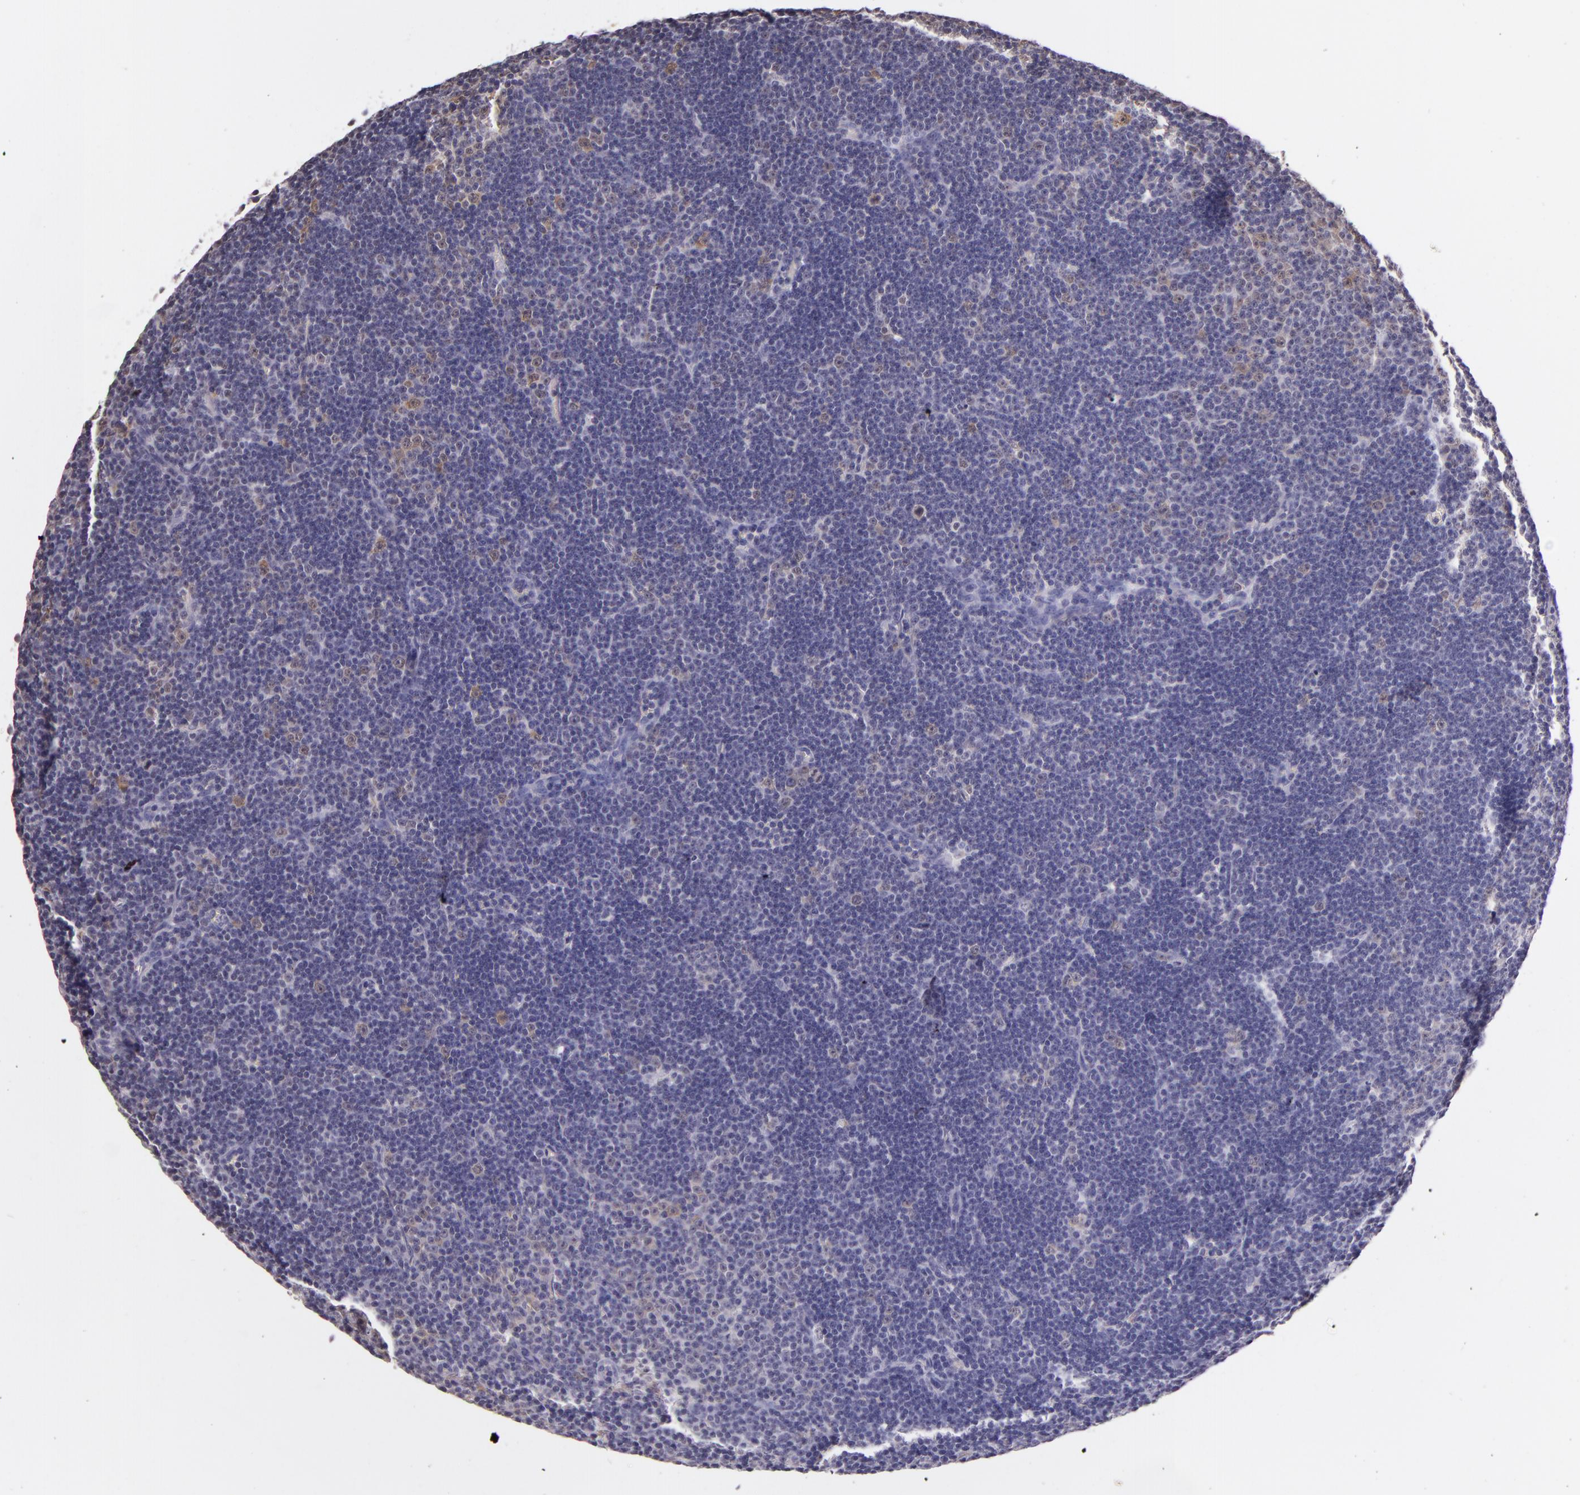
{"staining": {"intensity": "moderate", "quantity": "<25%", "location": "cytoplasmic/membranous"}, "tissue": "lymphoma", "cell_type": "Tumor cells", "image_type": "cancer", "snomed": [{"axis": "morphology", "description": "Malignant lymphoma, non-Hodgkin's type, Low grade"}, {"axis": "topography", "description": "Lymph node"}], "caption": "High-power microscopy captured an immunohistochemistry image of lymphoma, revealing moderate cytoplasmic/membranous staining in about <25% of tumor cells. (brown staining indicates protein expression, while blue staining denotes nuclei).", "gene": "HSPA8", "patient": {"sex": "male", "age": 57}}